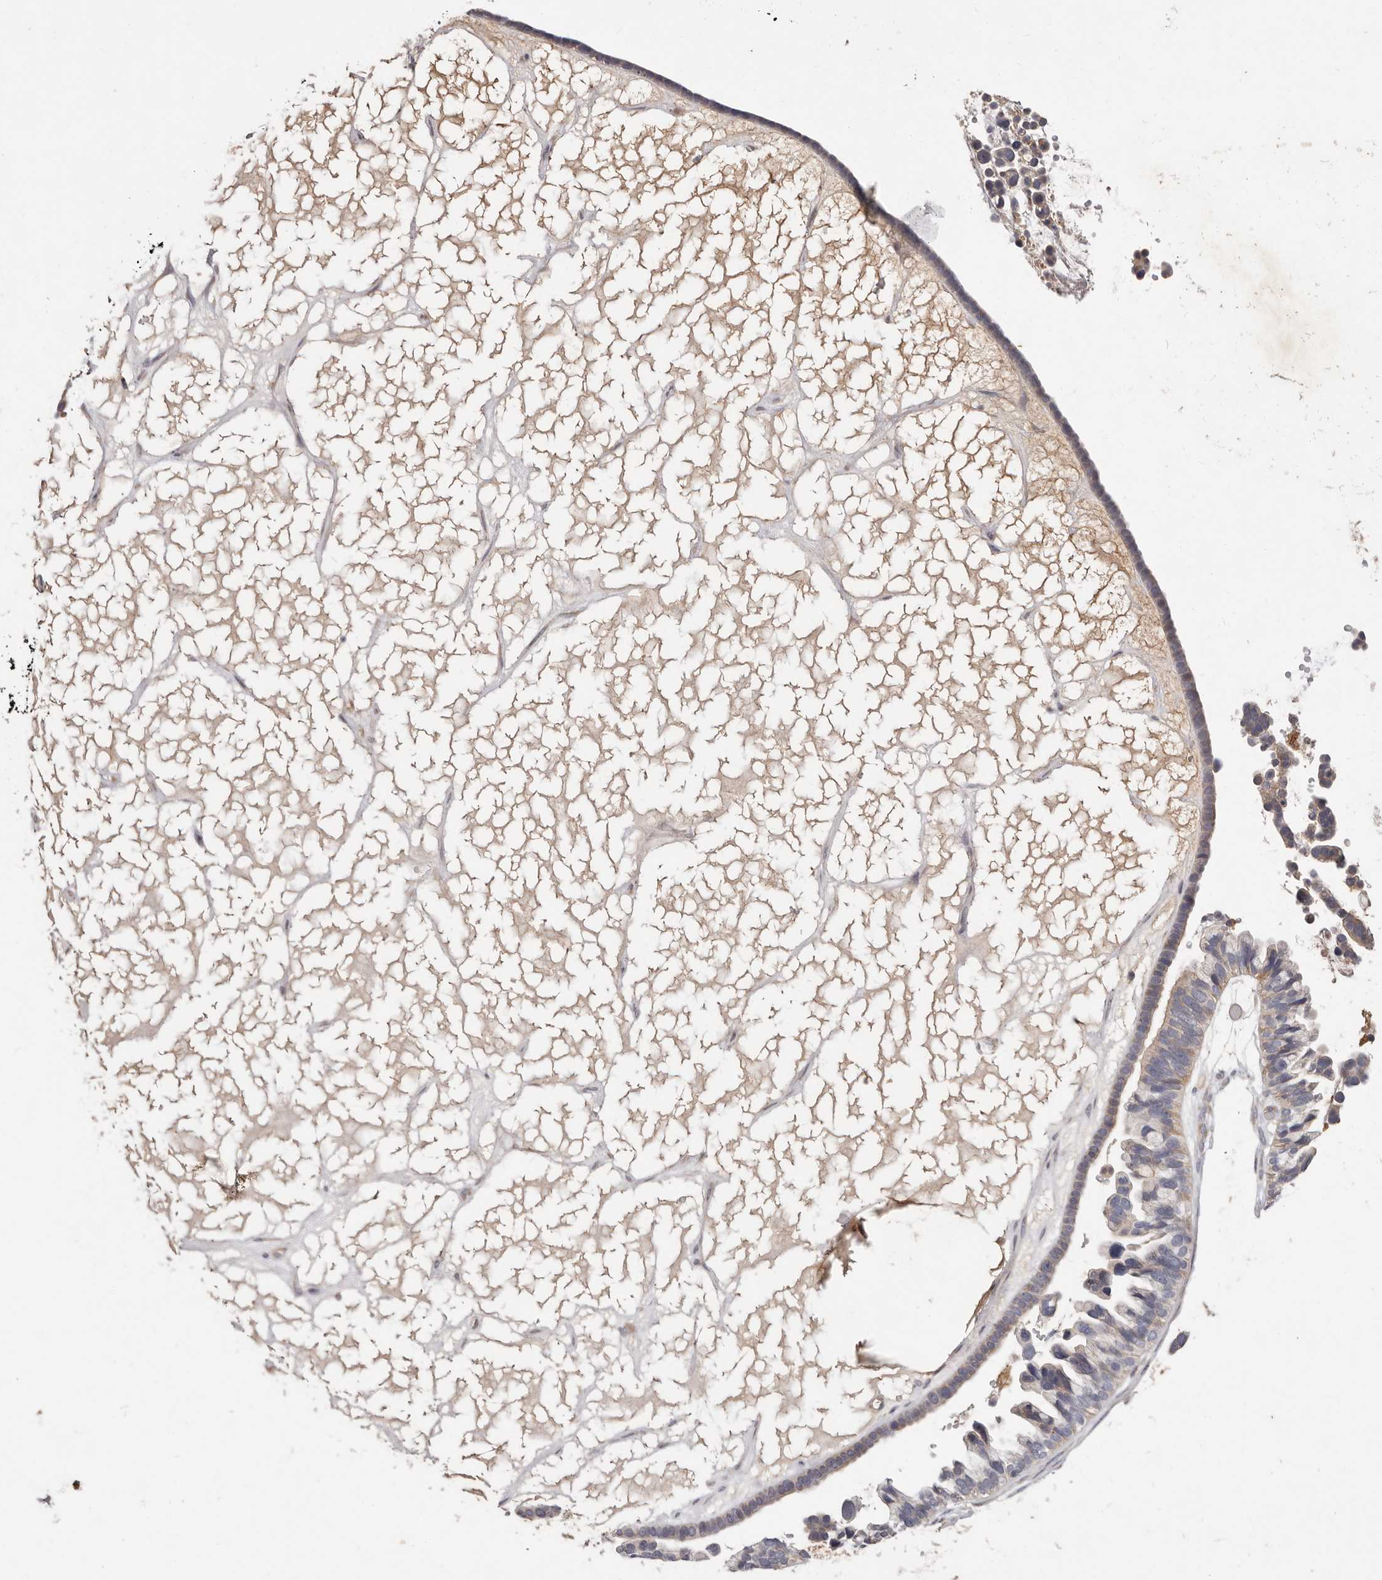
{"staining": {"intensity": "weak", "quantity": "25%-75%", "location": "cytoplasmic/membranous"}, "tissue": "ovarian cancer", "cell_type": "Tumor cells", "image_type": "cancer", "snomed": [{"axis": "morphology", "description": "Cystadenocarcinoma, serous, NOS"}, {"axis": "topography", "description": "Ovary"}], "caption": "Ovarian serous cystadenocarcinoma stained with DAB IHC reveals low levels of weak cytoplasmic/membranous staining in approximately 25%-75% of tumor cells.", "gene": "THBS3", "patient": {"sex": "female", "age": 56}}